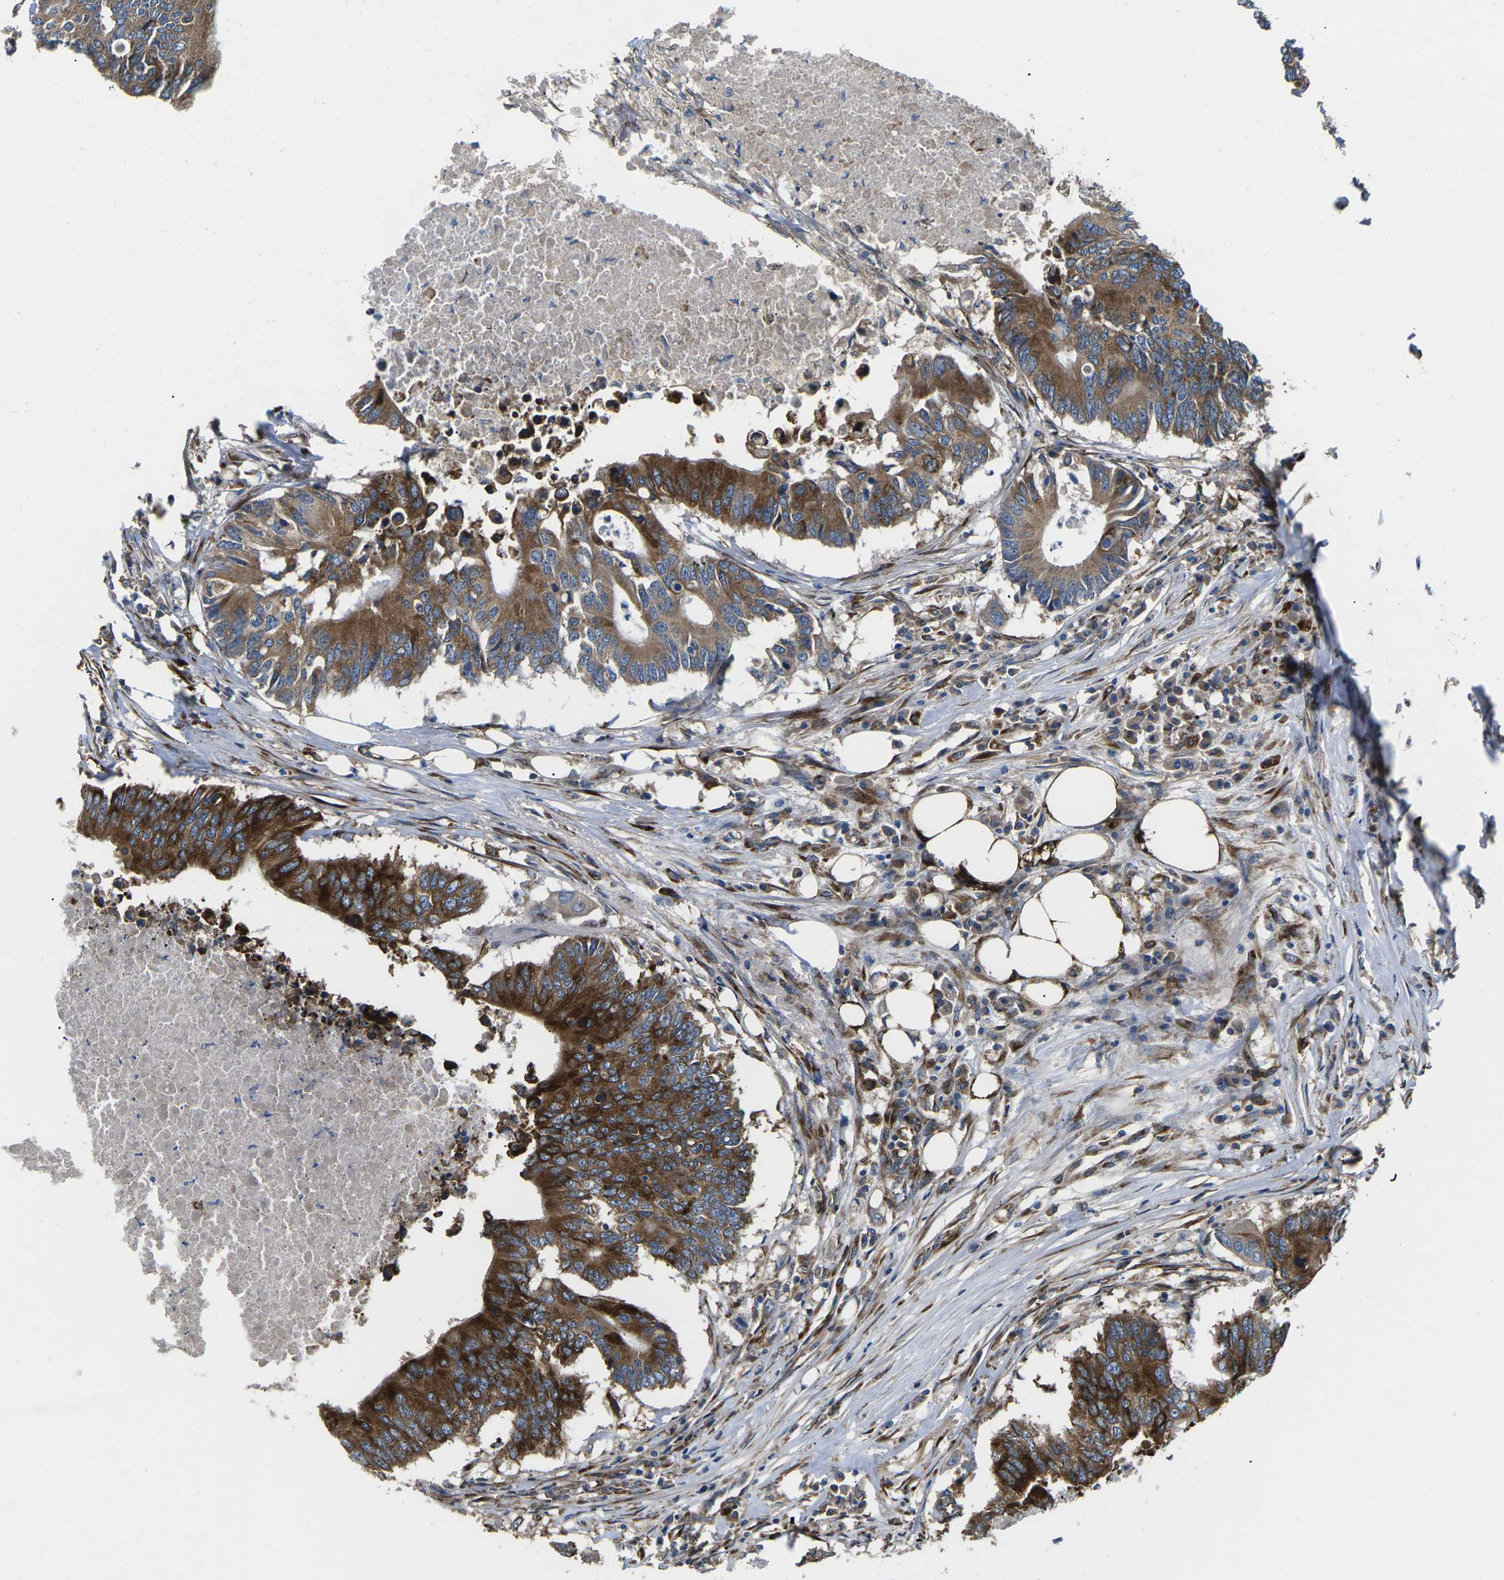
{"staining": {"intensity": "strong", "quantity": ">75%", "location": "cytoplasmic/membranous"}, "tissue": "colorectal cancer", "cell_type": "Tumor cells", "image_type": "cancer", "snomed": [{"axis": "morphology", "description": "Adenocarcinoma, NOS"}, {"axis": "topography", "description": "Colon"}], "caption": "Colorectal cancer stained with a brown dye displays strong cytoplasmic/membranous positive expression in about >75% of tumor cells.", "gene": "PDZD8", "patient": {"sex": "male", "age": 71}}